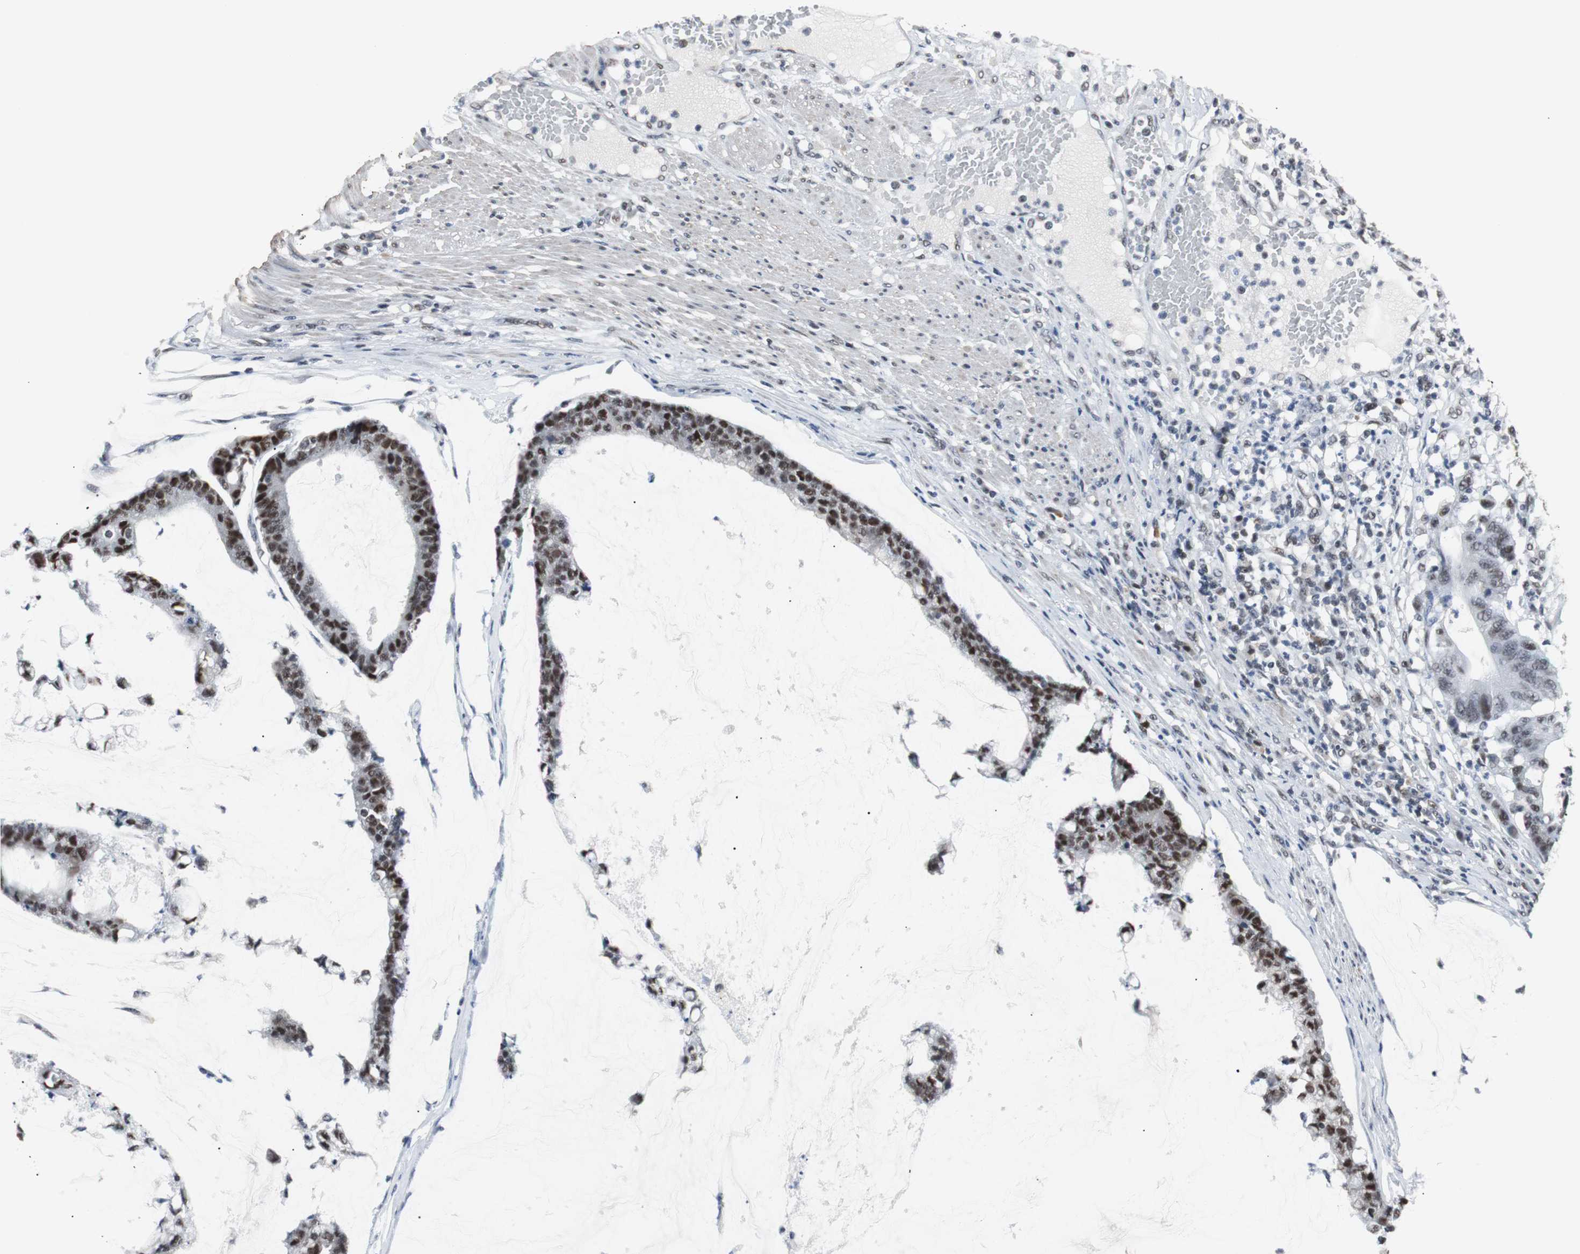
{"staining": {"intensity": "strong", "quantity": ">75%", "location": "nuclear"}, "tissue": "colorectal cancer", "cell_type": "Tumor cells", "image_type": "cancer", "snomed": [{"axis": "morphology", "description": "Adenocarcinoma, NOS"}, {"axis": "topography", "description": "Colon"}], "caption": "Human colorectal cancer (adenocarcinoma) stained with a brown dye demonstrates strong nuclear positive positivity in about >75% of tumor cells.", "gene": "TAF7", "patient": {"sex": "female", "age": 84}}